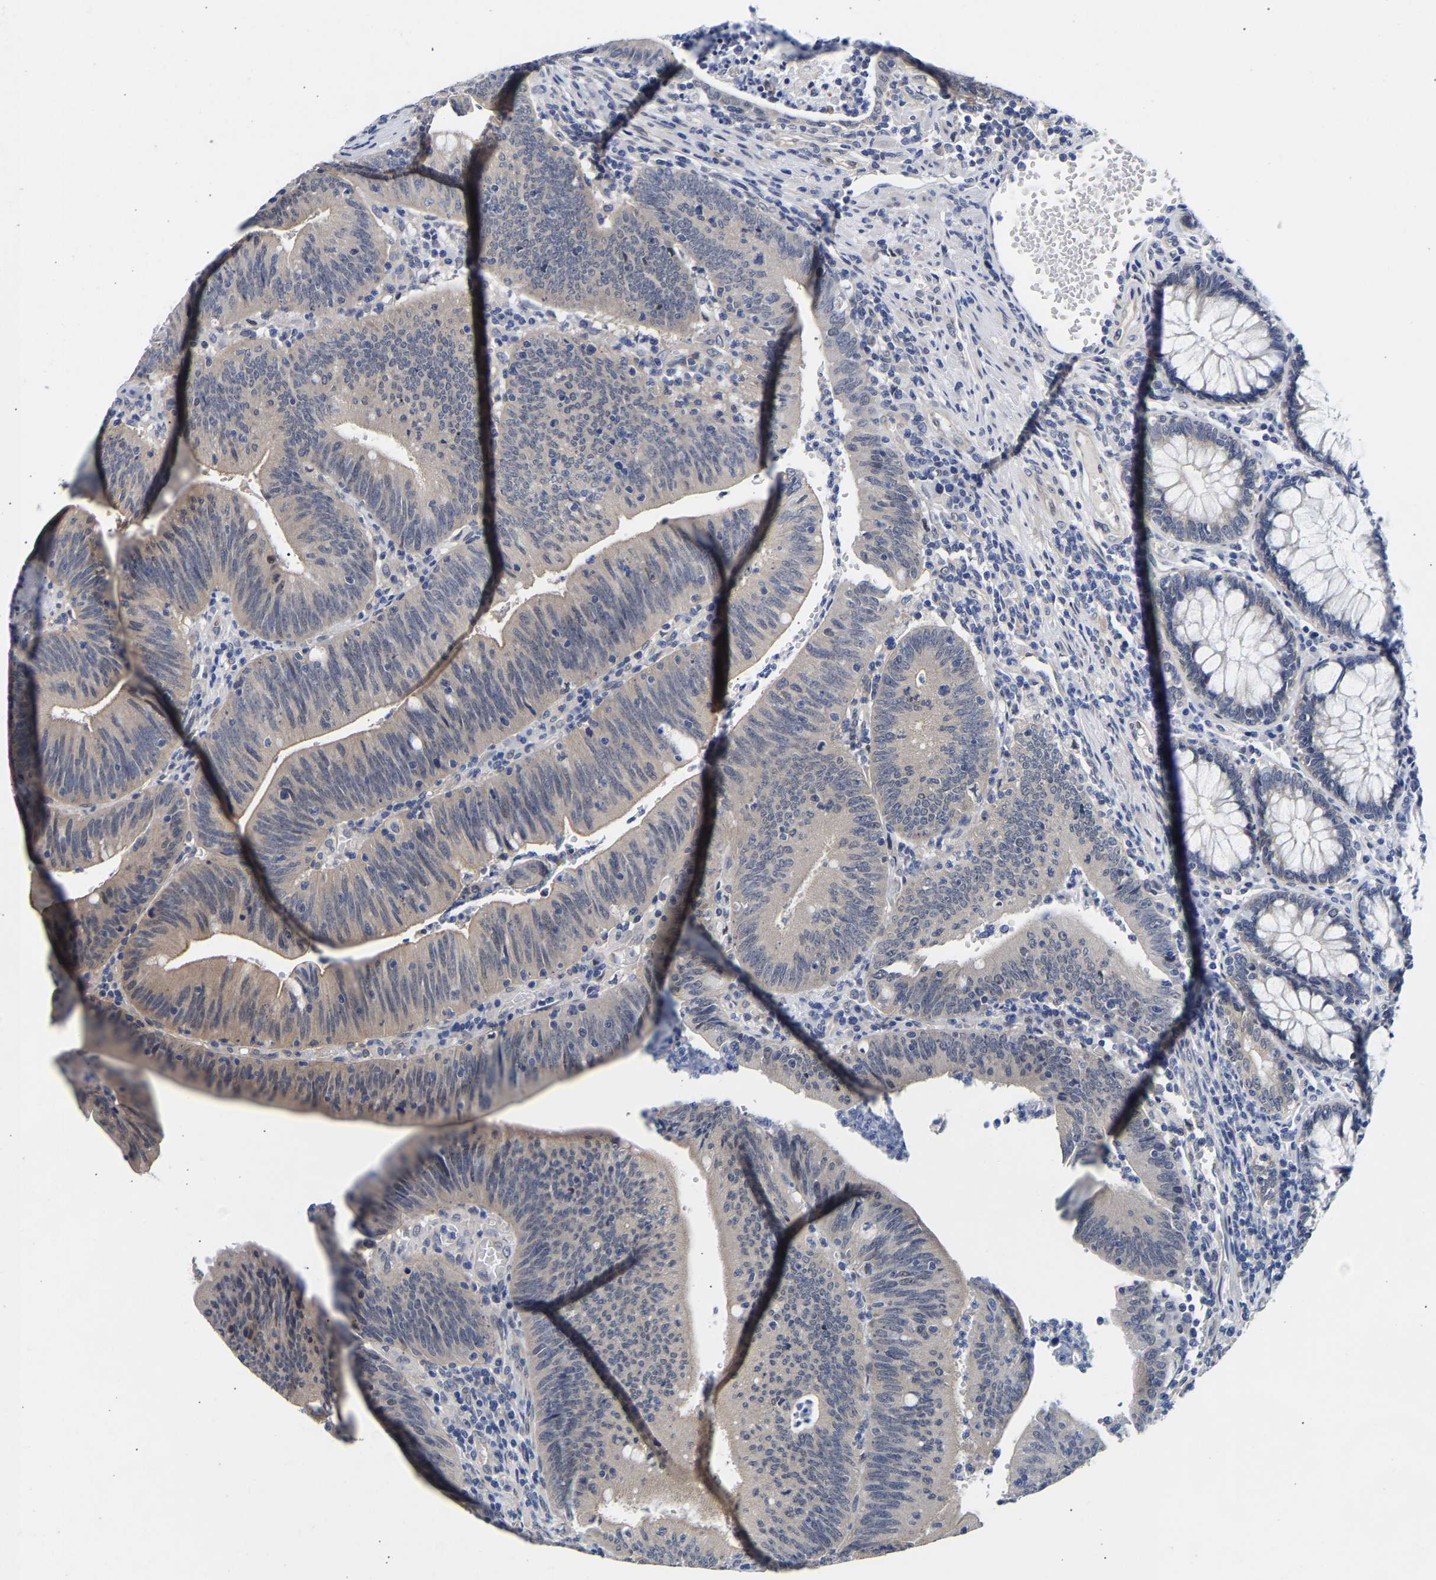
{"staining": {"intensity": "negative", "quantity": "none", "location": "none"}, "tissue": "colorectal cancer", "cell_type": "Tumor cells", "image_type": "cancer", "snomed": [{"axis": "morphology", "description": "Normal tissue, NOS"}, {"axis": "morphology", "description": "Adenocarcinoma, NOS"}, {"axis": "topography", "description": "Rectum"}], "caption": "Immunohistochemistry (IHC) image of neoplastic tissue: human colorectal cancer stained with DAB (3,3'-diaminobenzidine) displays no significant protein expression in tumor cells. Nuclei are stained in blue.", "gene": "CCDC6", "patient": {"sex": "female", "age": 66}}